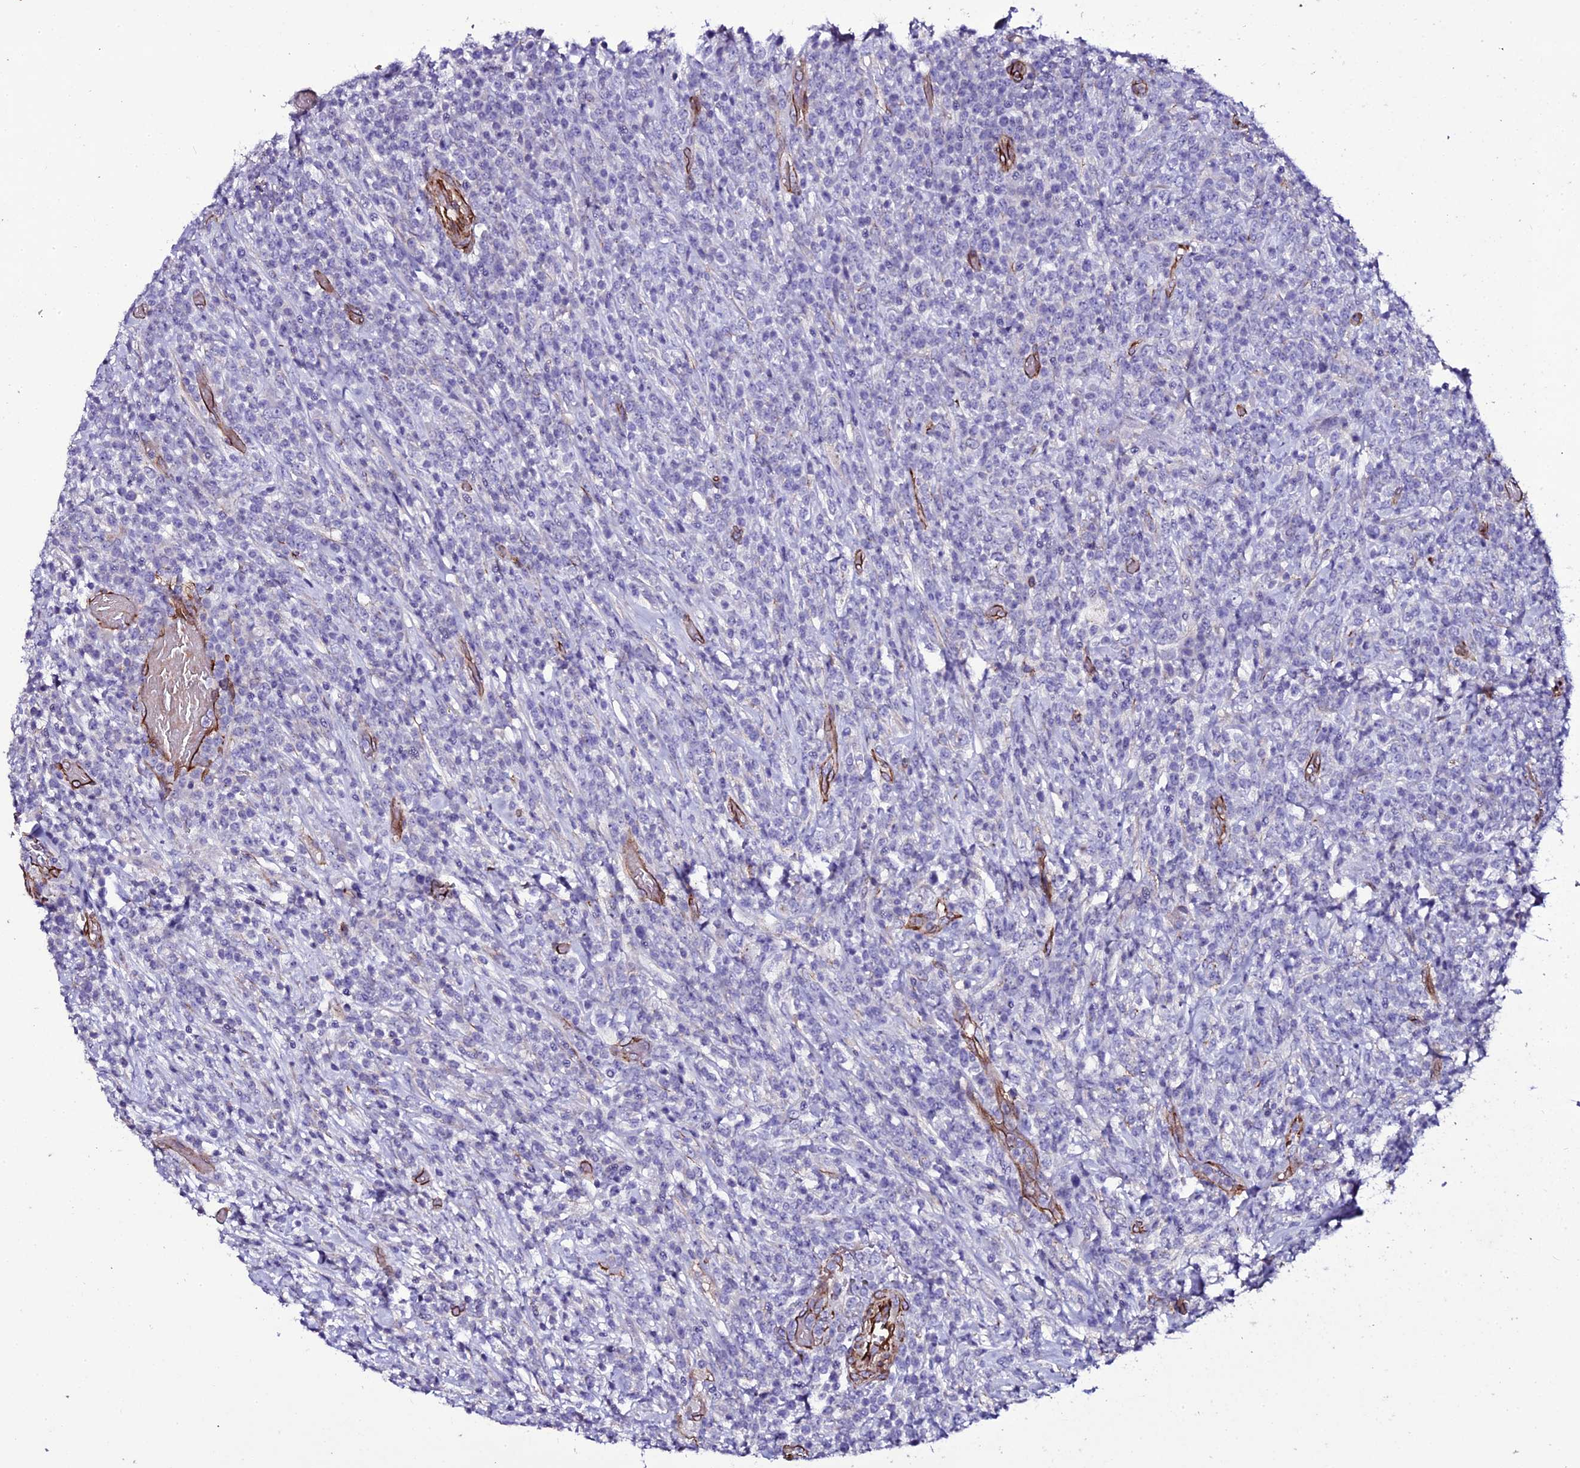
{"staining": {"intensity": "negative", "quantity": "none", "location": "none"}, "tissue": "lymphoma", "cell_type": "Tumor cells", "image_type": "cancer", "snomed": [{"axis": "morphology", "description": "Malignant lymphoma, non-Hodgkin's type, High grade"}, {"axis": "topography", "description": "Colon"}], "caption": "High magnification brightfield microscopy of malignant lymphoma, non-Hodgkin's type (high-grade) stained with DAB (brown) and counterstained with hematoxylin (blue): tumor cells show no significant expression. (DAB (3,3'-diaminobenzidine) immunohistochemistry (IHC), high magnification).", "gene": "MEX3C", "patient": {"sex": "female", "age": 53}}